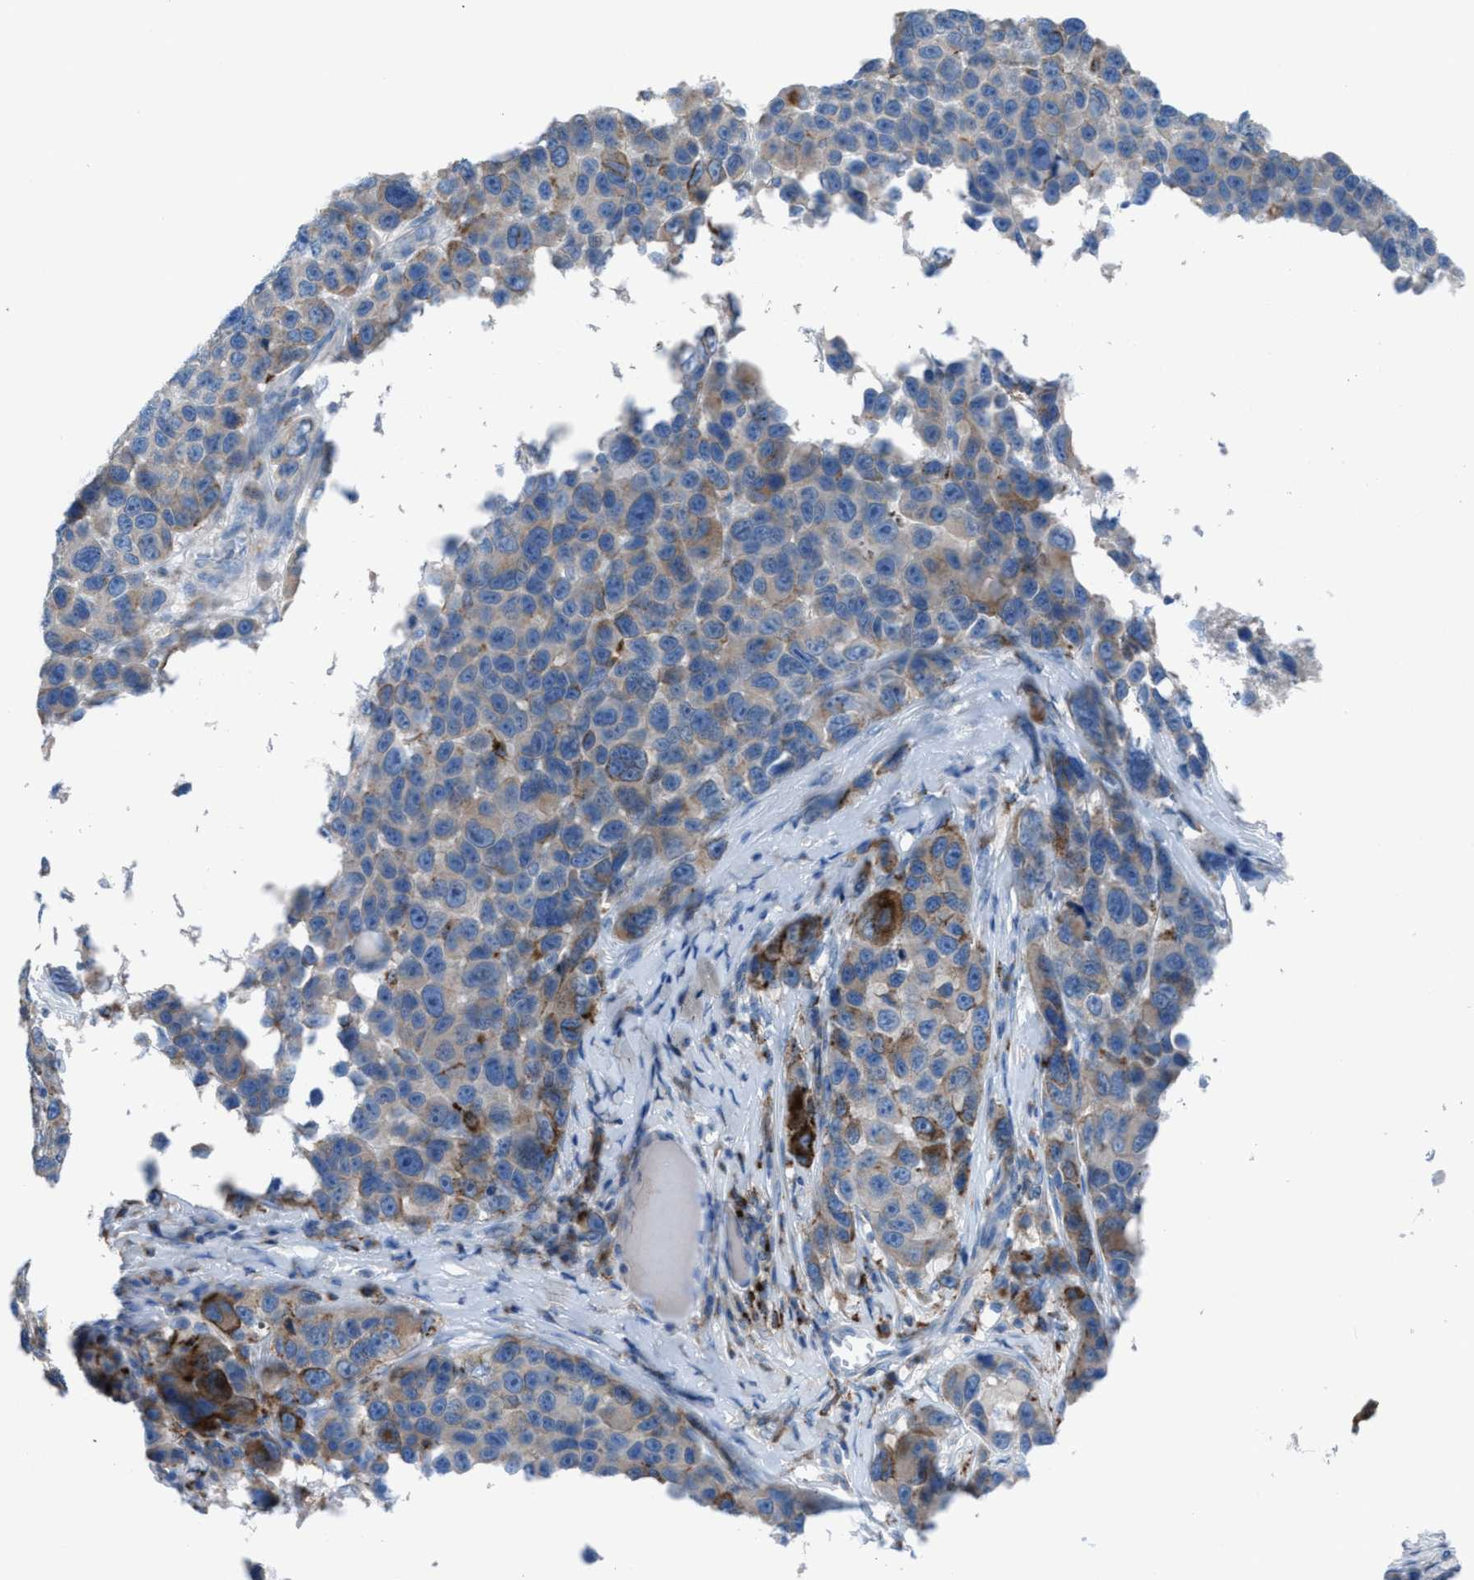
{"staining": {"intensity": "weak", "quantity": "<25%", "location": "cytoplasmic/membranous"}, "tissue": "melanoma", "cell_type": "Tumor cells", "image_type": "cancer", "snomed": [{"axis": "morphology", "description": "Malignant melanoma, NOS"}, {"axis": "topography", "description": "Skin"}], "caption": "There is no significant expression in tumor cells of melanoma.", "gene": "CD1B", "patient": {"sex": "male", "age": 53}}